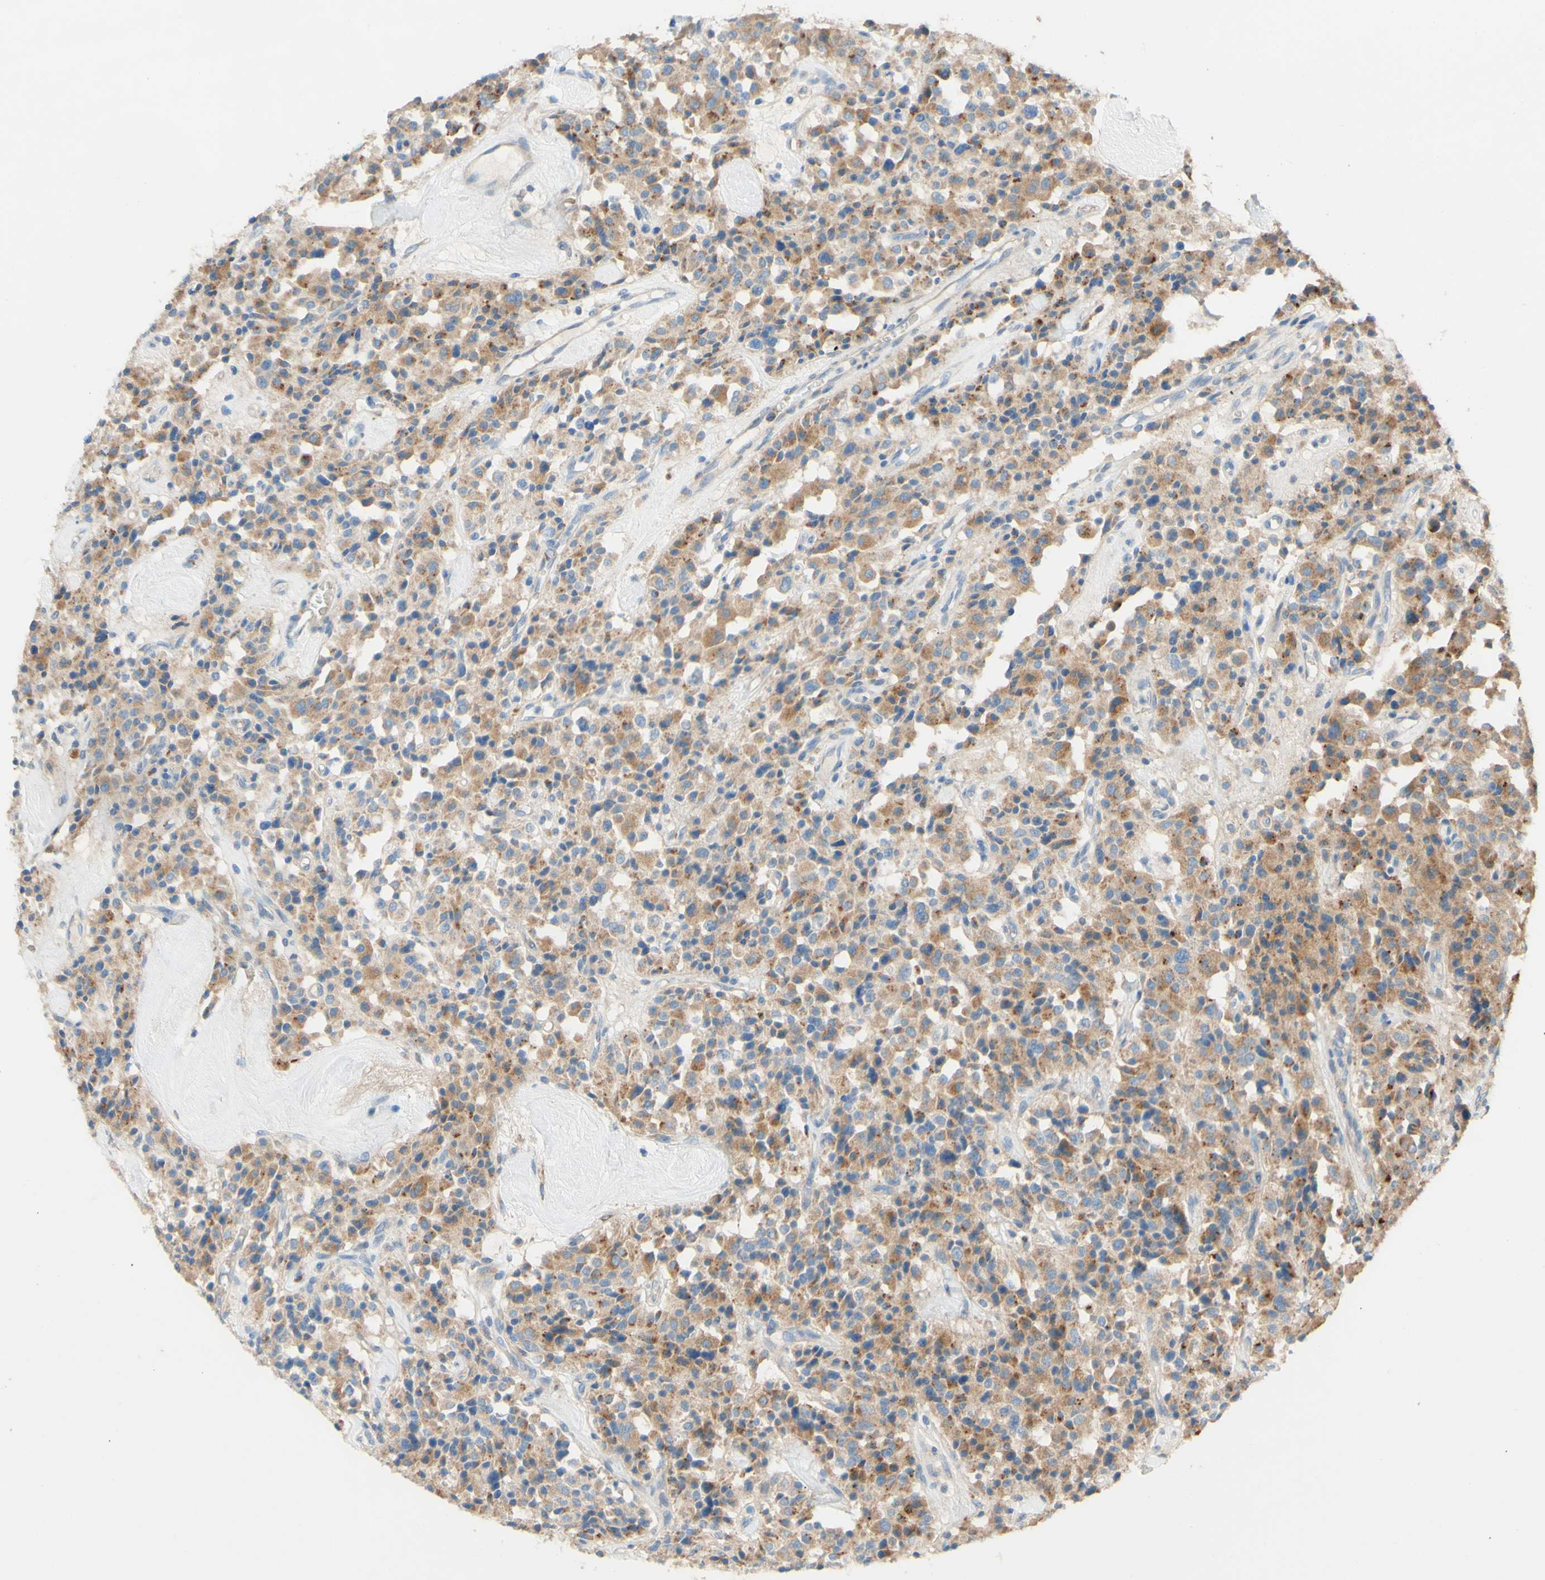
{"staining": {"intensity": "moderate", "quantity": ">75%", "location": "cytoplasmic/membranous"}, "tissue": "carcinoid", "cell_type": "Tumor cells", "image_type": "cancer", "snomed": [{"axis": "morphology", "description": "Carcinoid, malignant, NOS"}, {"axis": "topography", "description": "Lung"}], "caption": "A high-resolution micrograph shows IHC staining of carcinoid, which exhibits moderate cytoplasmic/membranous staining in about >75% of tumor cells.", "gene": "DKK3", "patient": {"sex": "male", "age": 30}}